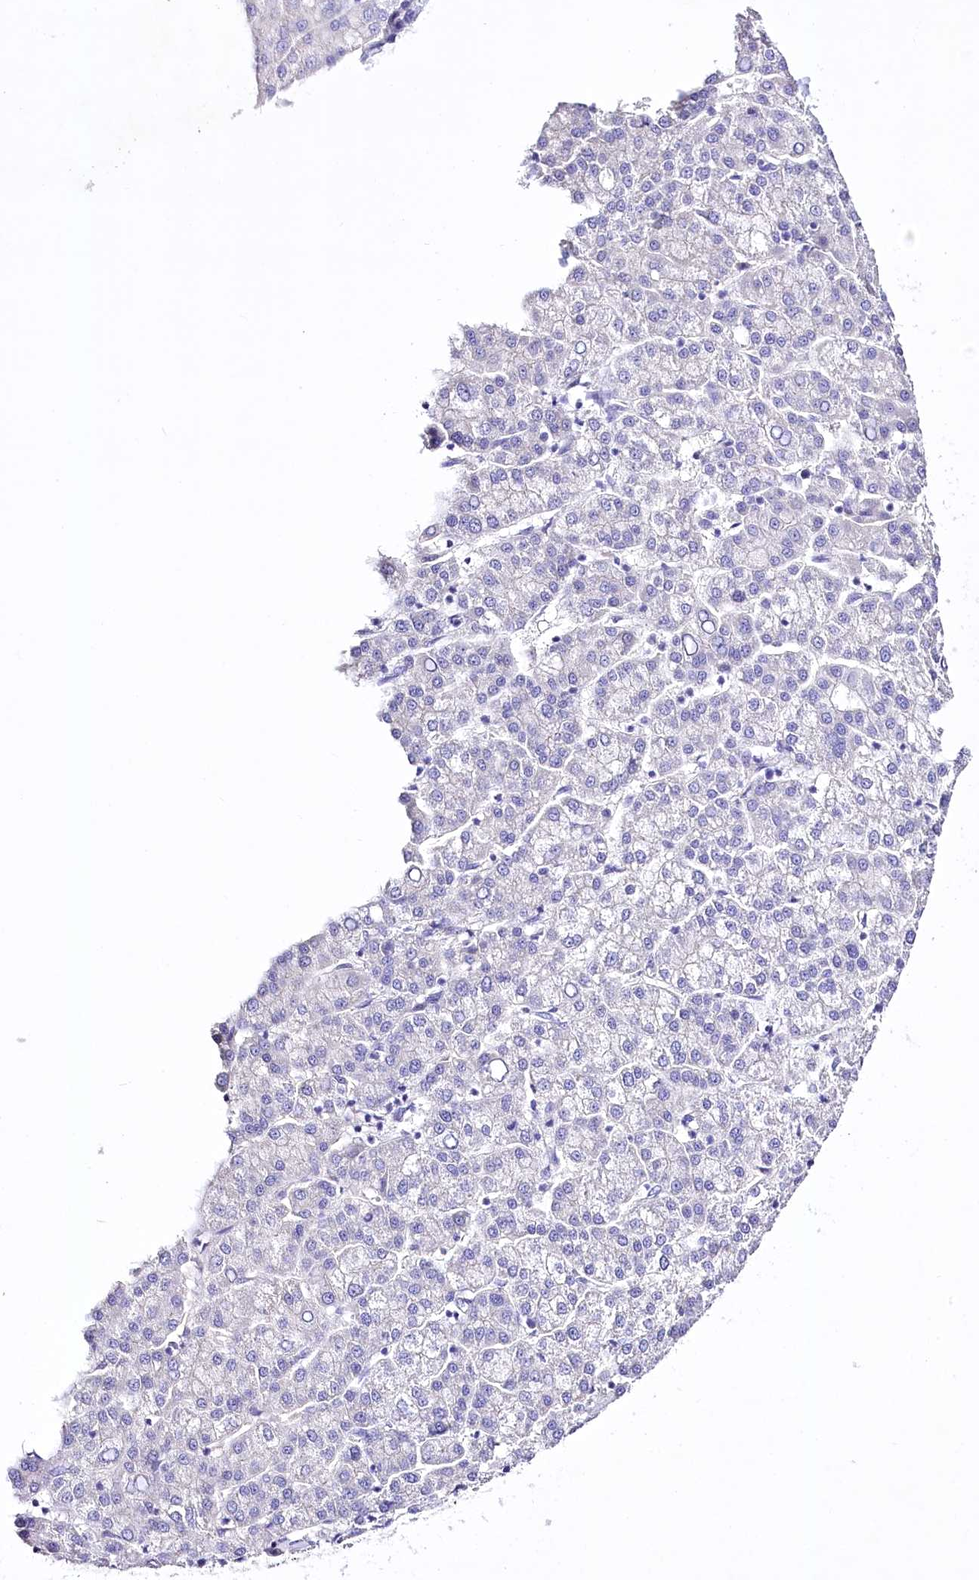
{"staining": {"intensity": "negative", "quantity": "none", "location": "none"}, "tissue": "liver cancer", "cell_type": "Tumor cells", "image_type": "cancer", "snomed": [{"axis": "morphology", "description": "Carcinoma, Hepatocellular, NOS"}, {"axis": "topography", "description": "Liver"}], "caption": "Tumor cells show no significant staining in liver cancer.", "gene": "LRRC34", "patient": {"sex": "female", "age": 58}}